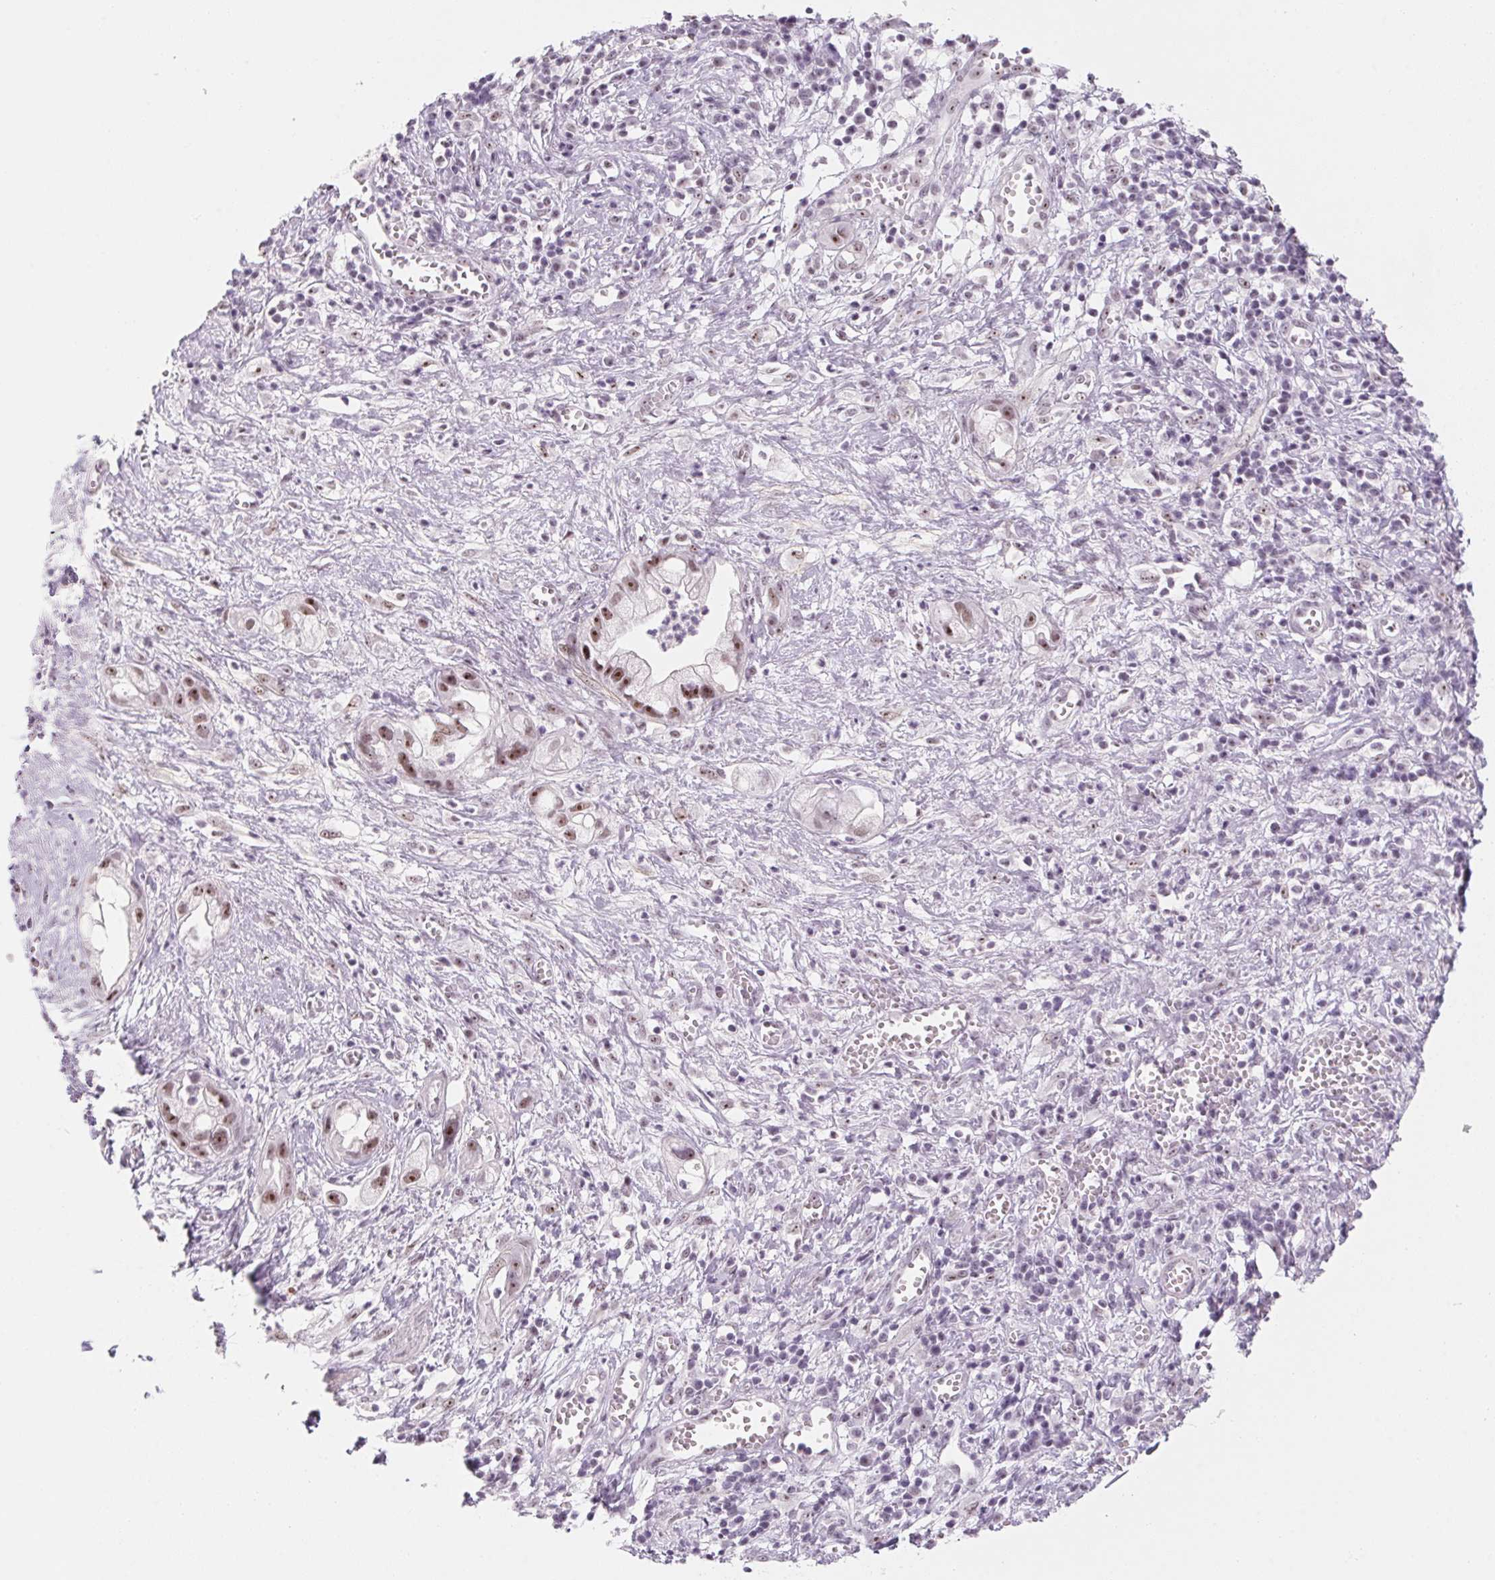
{"staining": {"intensity": "weak", "quantity": ">75%", "location": "nuclear"}, "tissue": "pancreatic cancer", "cell_type": "Tumor cells", "image_type": "cancer", "snomed": [{"axis": "morphology", "description": "Adenocarcinoma, NOS"}, {"axis": "topography", "description": "Pancreas"}], "caption": "A high-resolution photomicrograph shows immunohistochemistry (IHC) staining of pancreatic cancer (adenocarcinoma), which exhibits weak nuclear staining in about >75% of tumor cells.", "gene": "ZIC4", "patient": {"sex": "female", "age": 73}}